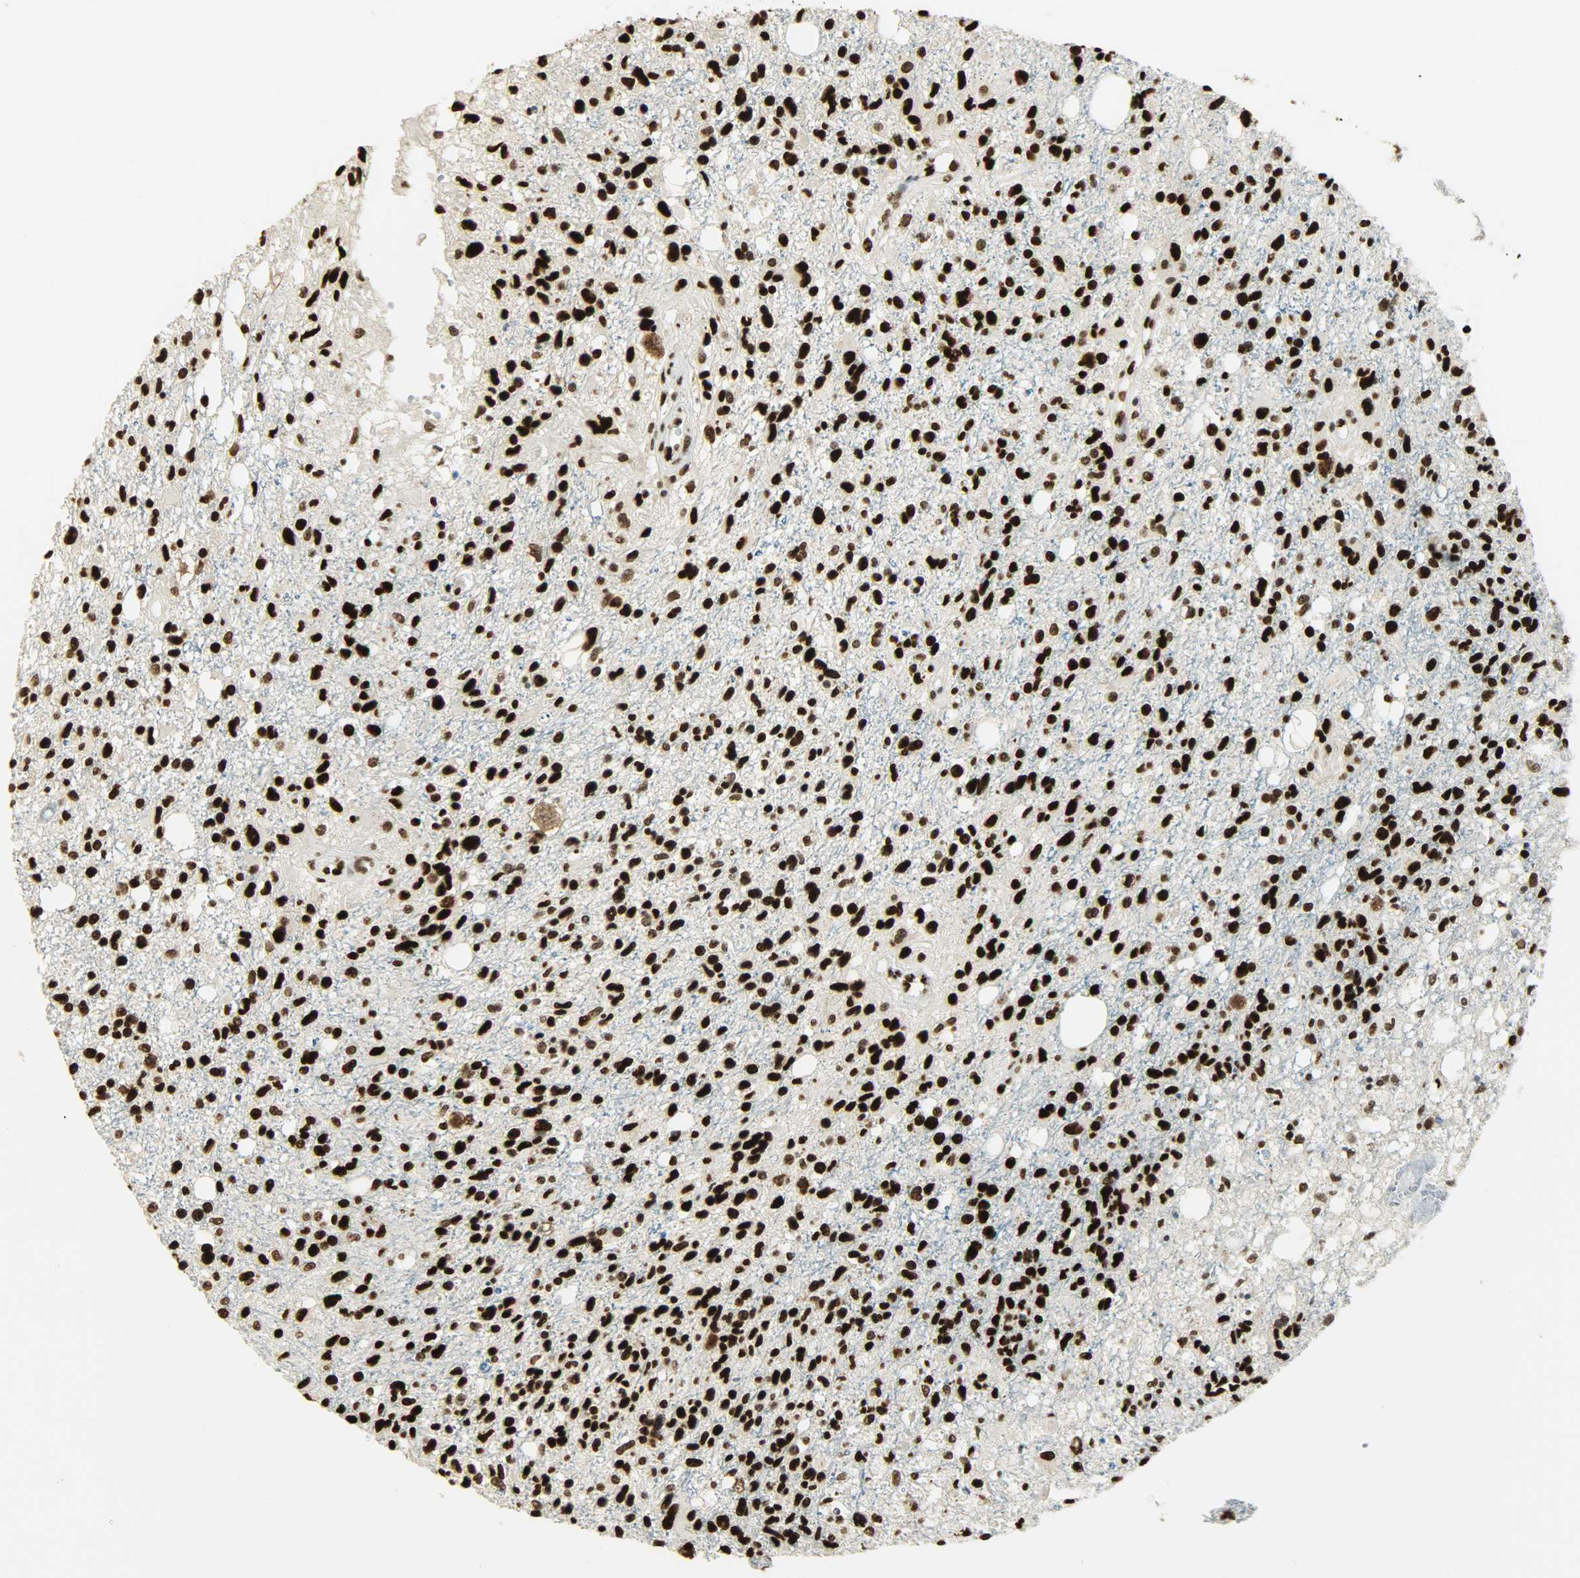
{"staining": {"intensity": "strong", "quantity": ">75%", "location": "nuclear"}, "tissue": "glioma", "cell_type": "Tumor cells", "image_type": "cancer", "snomed": [{"axis": "morphology", "description": "Glioma, malignant, High grade"}, {"axis": "topography", "description": "Cerebral cortex"}], "caption": "Brown immunohistochemical staining in human glioma displays strong nuclear staining in about >75% of tumor cells.", "gene": "MYEF2", "patient": {"sex": "male", "age": 76}}